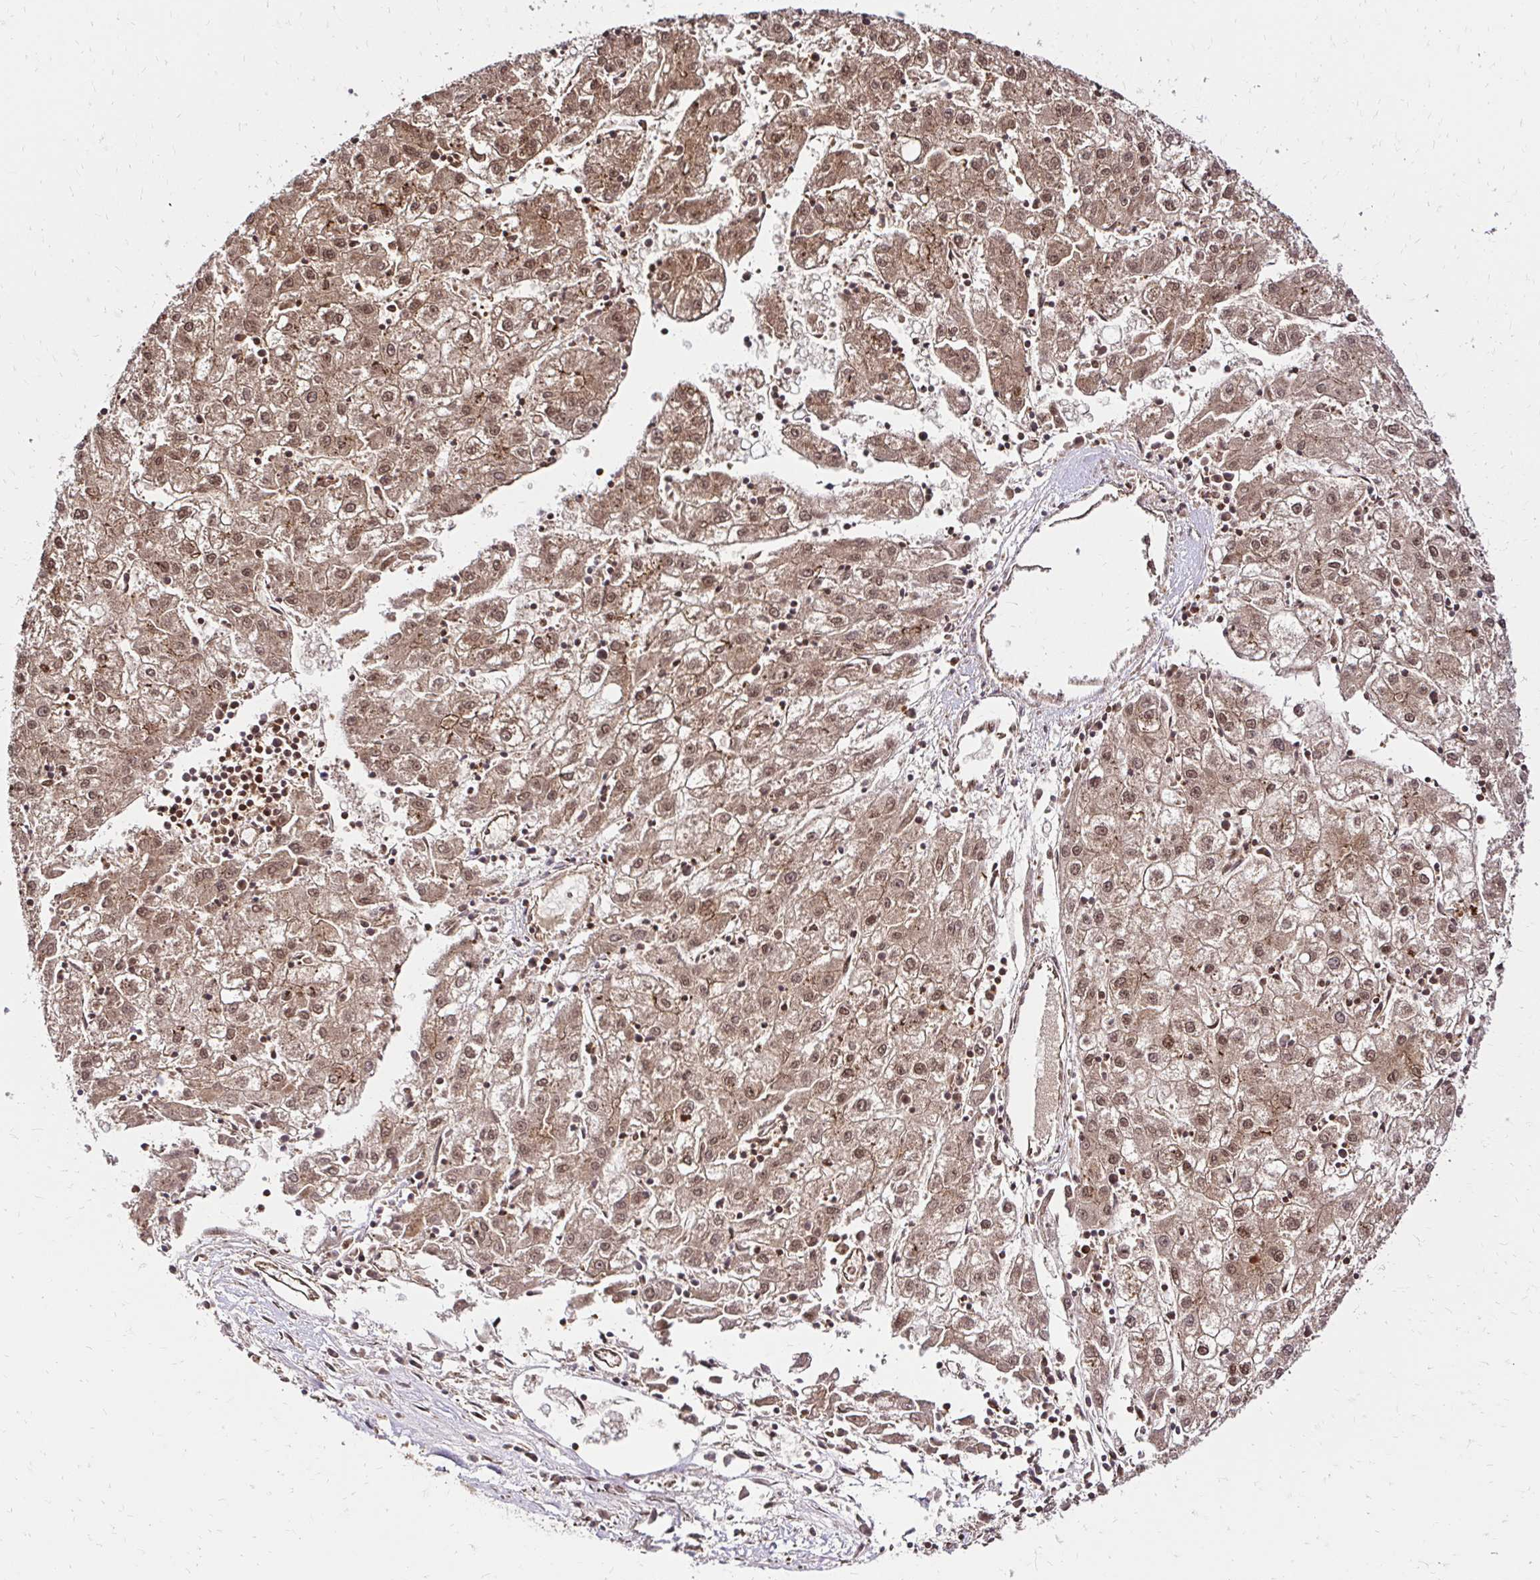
{"staining": {"intensity": "moderate", "quantity": ">75%", "location": "cytoplasmic/membranous,nuclear"}, "tissue": "liver cancer", "cell_type": "Tumor cells", "image_type": "cancer", "snomed": [{"axis": "morphology", "description": "Carcinoma, Hepatocellular, NOS"}, {"axis": "topography", "description": "Liver"}], "caption": "Protein analysis of liver hepatocellular carcinoma tissue demonstrates moderate cytoplasmic/membranous and nuclear positivity in approximately >75% of tumor cells.", "gene": "GLYR1", "patient": {"sex": "male", "age": 72}}